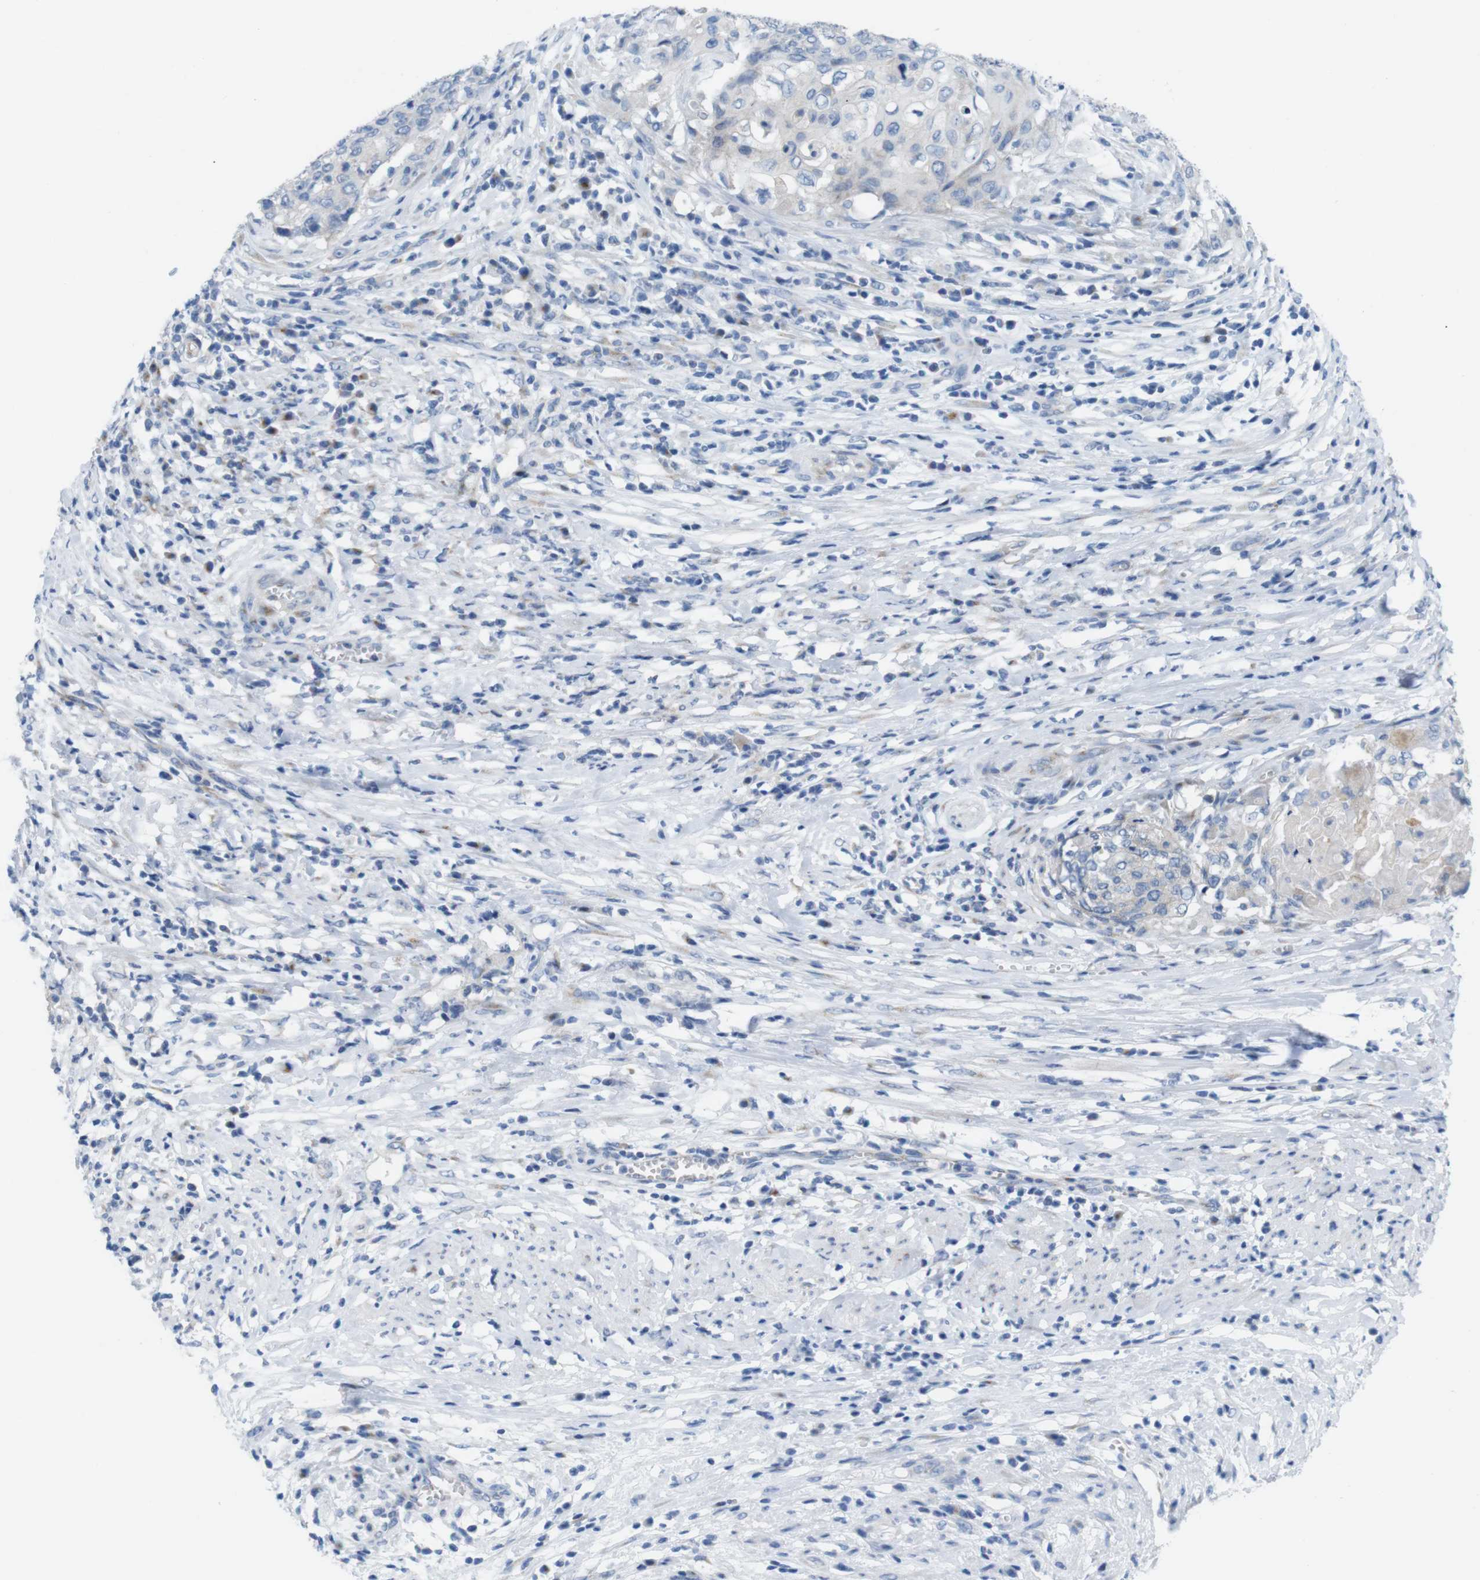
{"staining": {"intensity": "negative", "quantity": "none", "location": "none"}, "tissue": "cervical cancer", "cell_type": "Tumor cells", "image_type": "cancer", "snomed": [{"axis": "morphology", "description": "Squamous cell carcinoma, NOS"}, {"axis": "topography", "description": "Cervix"}], "caption": "Tumor cells show no significant protein expression in cervical cancer (squamous cell carcinoma).", "gene": "GOLGA2", "patient": {"sex": "female", "age": 39}}